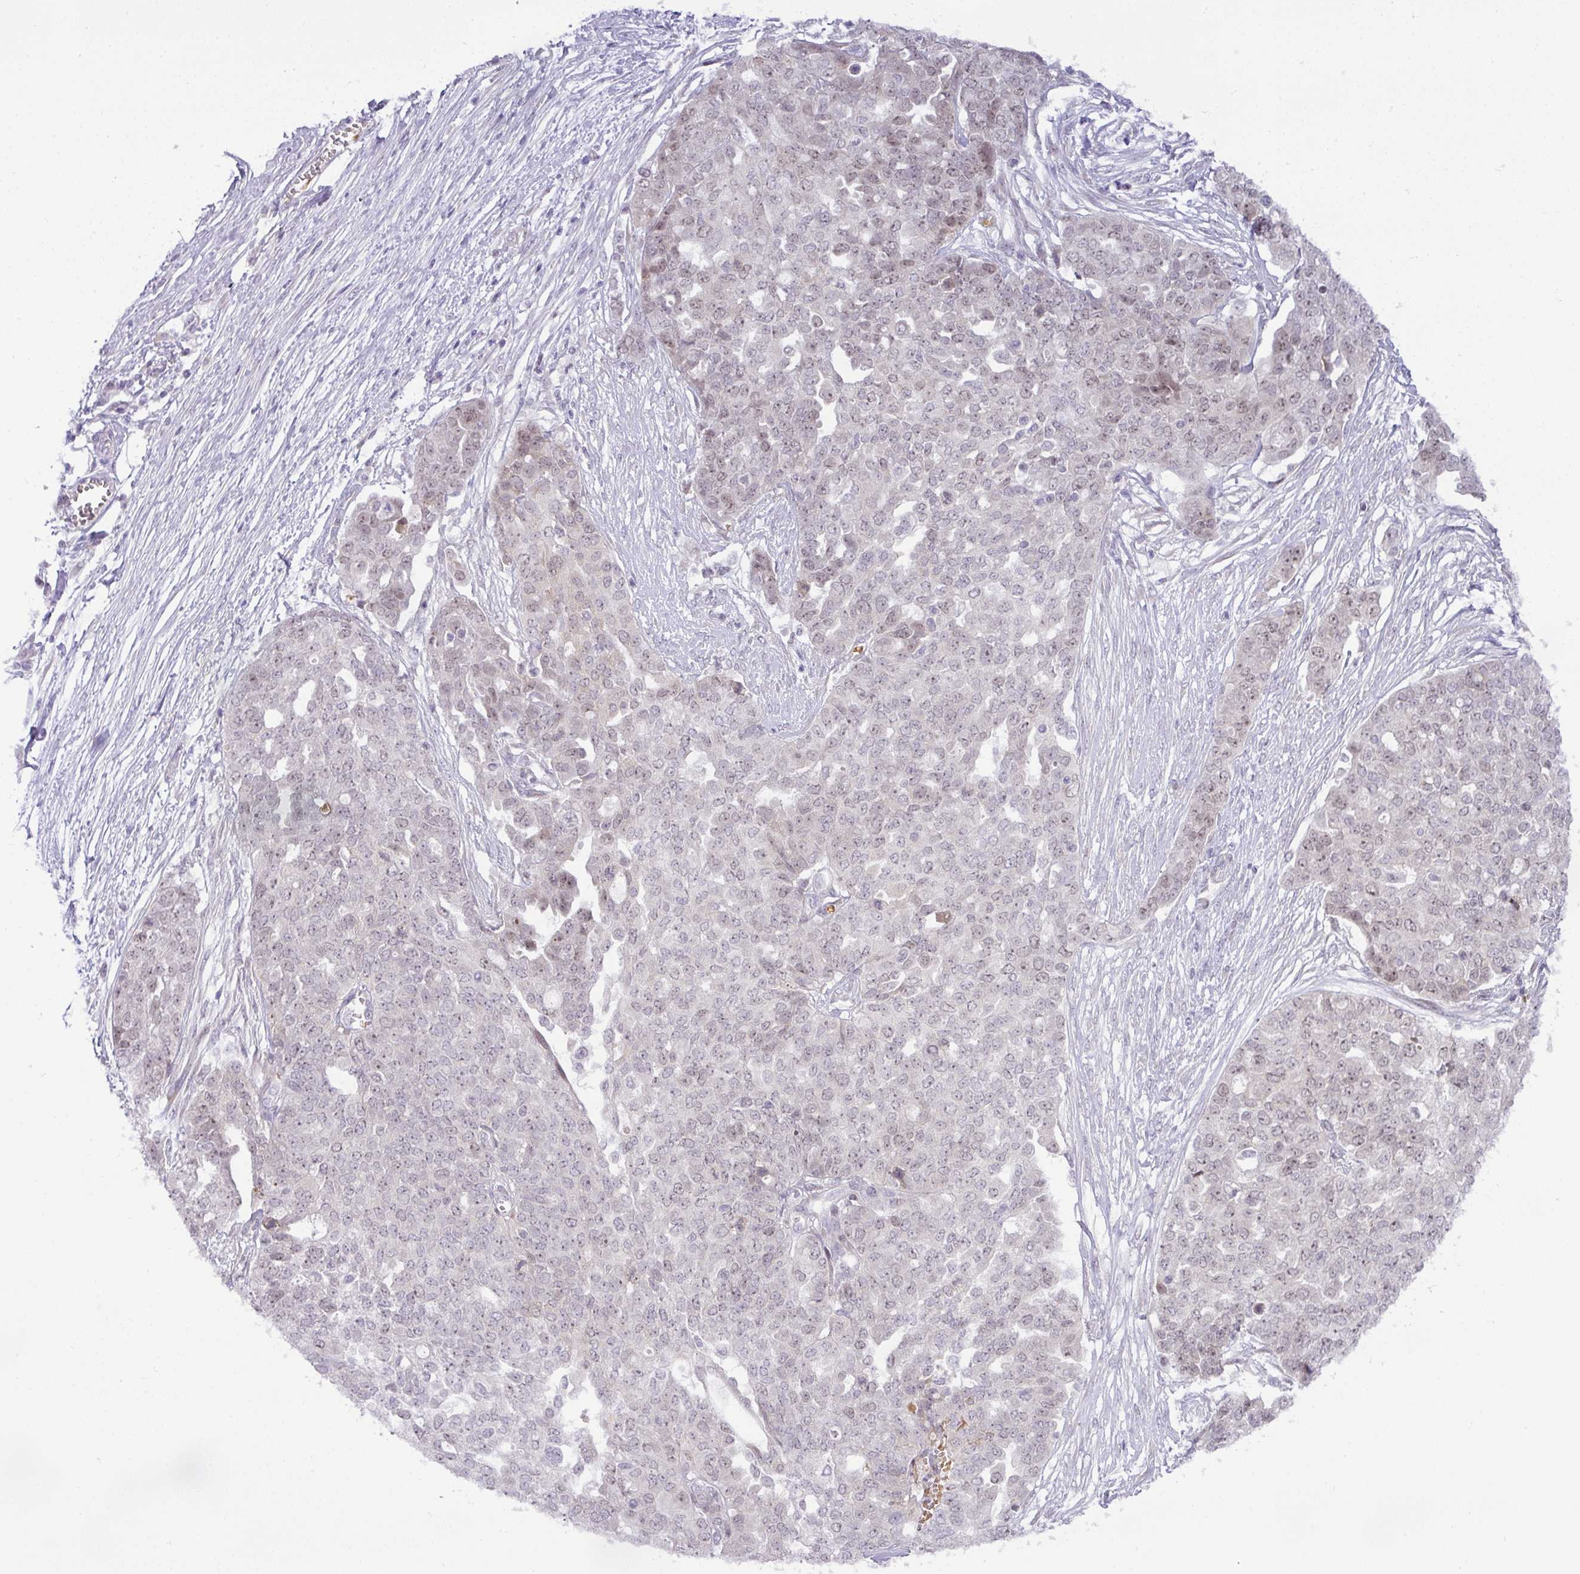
{"staining": {"intensity": "weak", "quantity": "25%-75%", "location": "nuclear"}, "tissue": "ovarian cancer", "cell_type": "Tumor cells", "image_type": "cancer", "snomed": [{"axis": "morphology", "description": "Cystadenocarcinoma, serous, NOS"}, {"axis": "topography", "description": "Soft tissue"}, {"axis": "topography", "description": "Ovary"}], "caption": "Immunohistochemical staining of human ovarian cancer (serous cystadenocarcinoma) displays weak nuclear protein positivity in about 25%-75% of tumor cells.", "gene": "PARP2", "patient": {"sex": "female", "age": 57}}